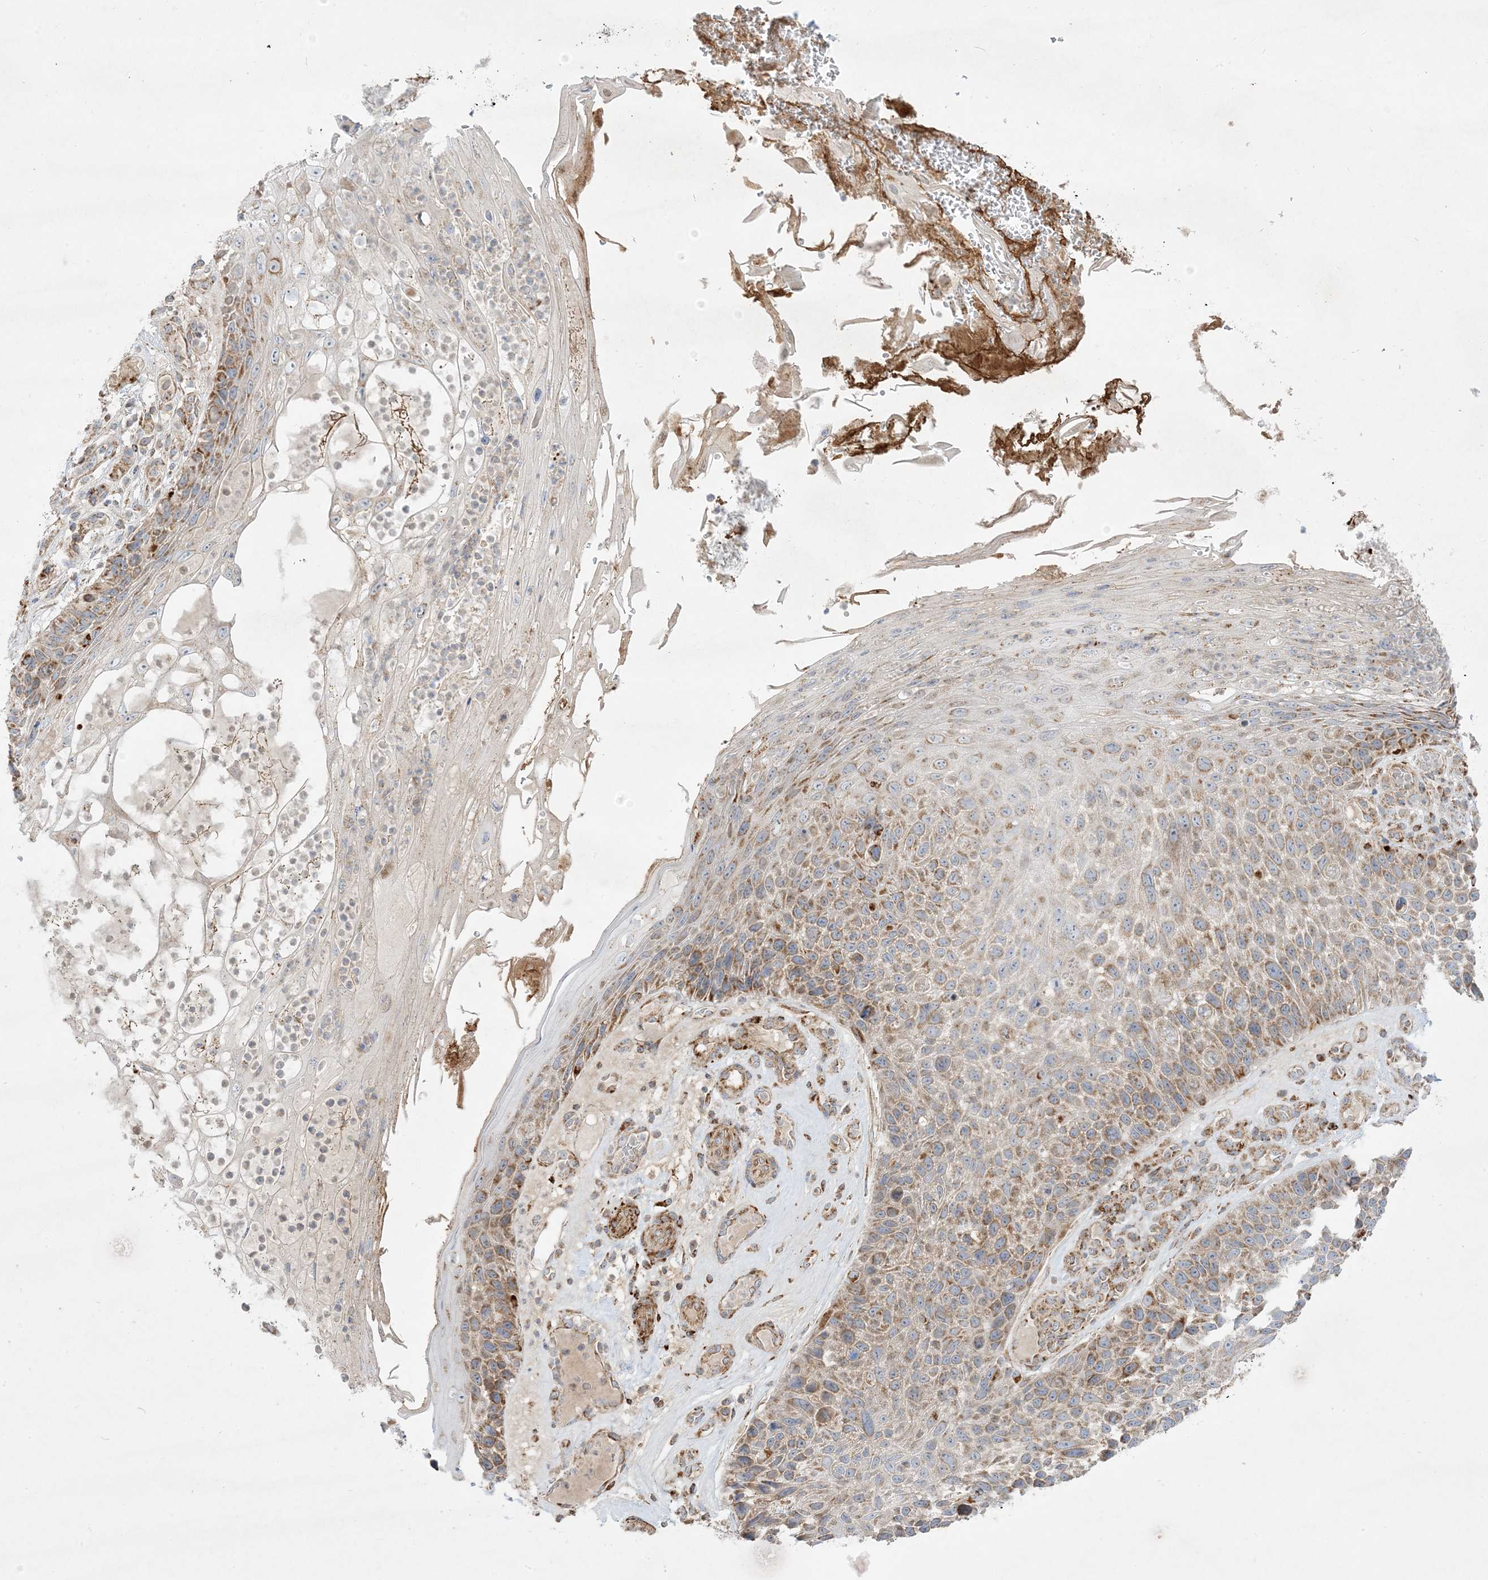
{"staining": {"intensity": "moderate", "quantity": ">75%", "location": "cytoplasmic/membranous"}, "tissue": "skin cancer", "cell_type": "Tumor cells", "image_type": "cancer", "snomed": [{"axis": "morphology", "description": "Squamous cell carcinoma, NOS"}, {"axis": "topography", "description": "Skin"}], "caption": "The immunohistochemical stain highlights moderate cytoplasmic/membranous staining in tumor cells of skin cancer tissue. (IHC, brightfield microscopy, high magnification).", "gene": "NDUFAF3", "patient": {"sex": "female", "age": 88}}